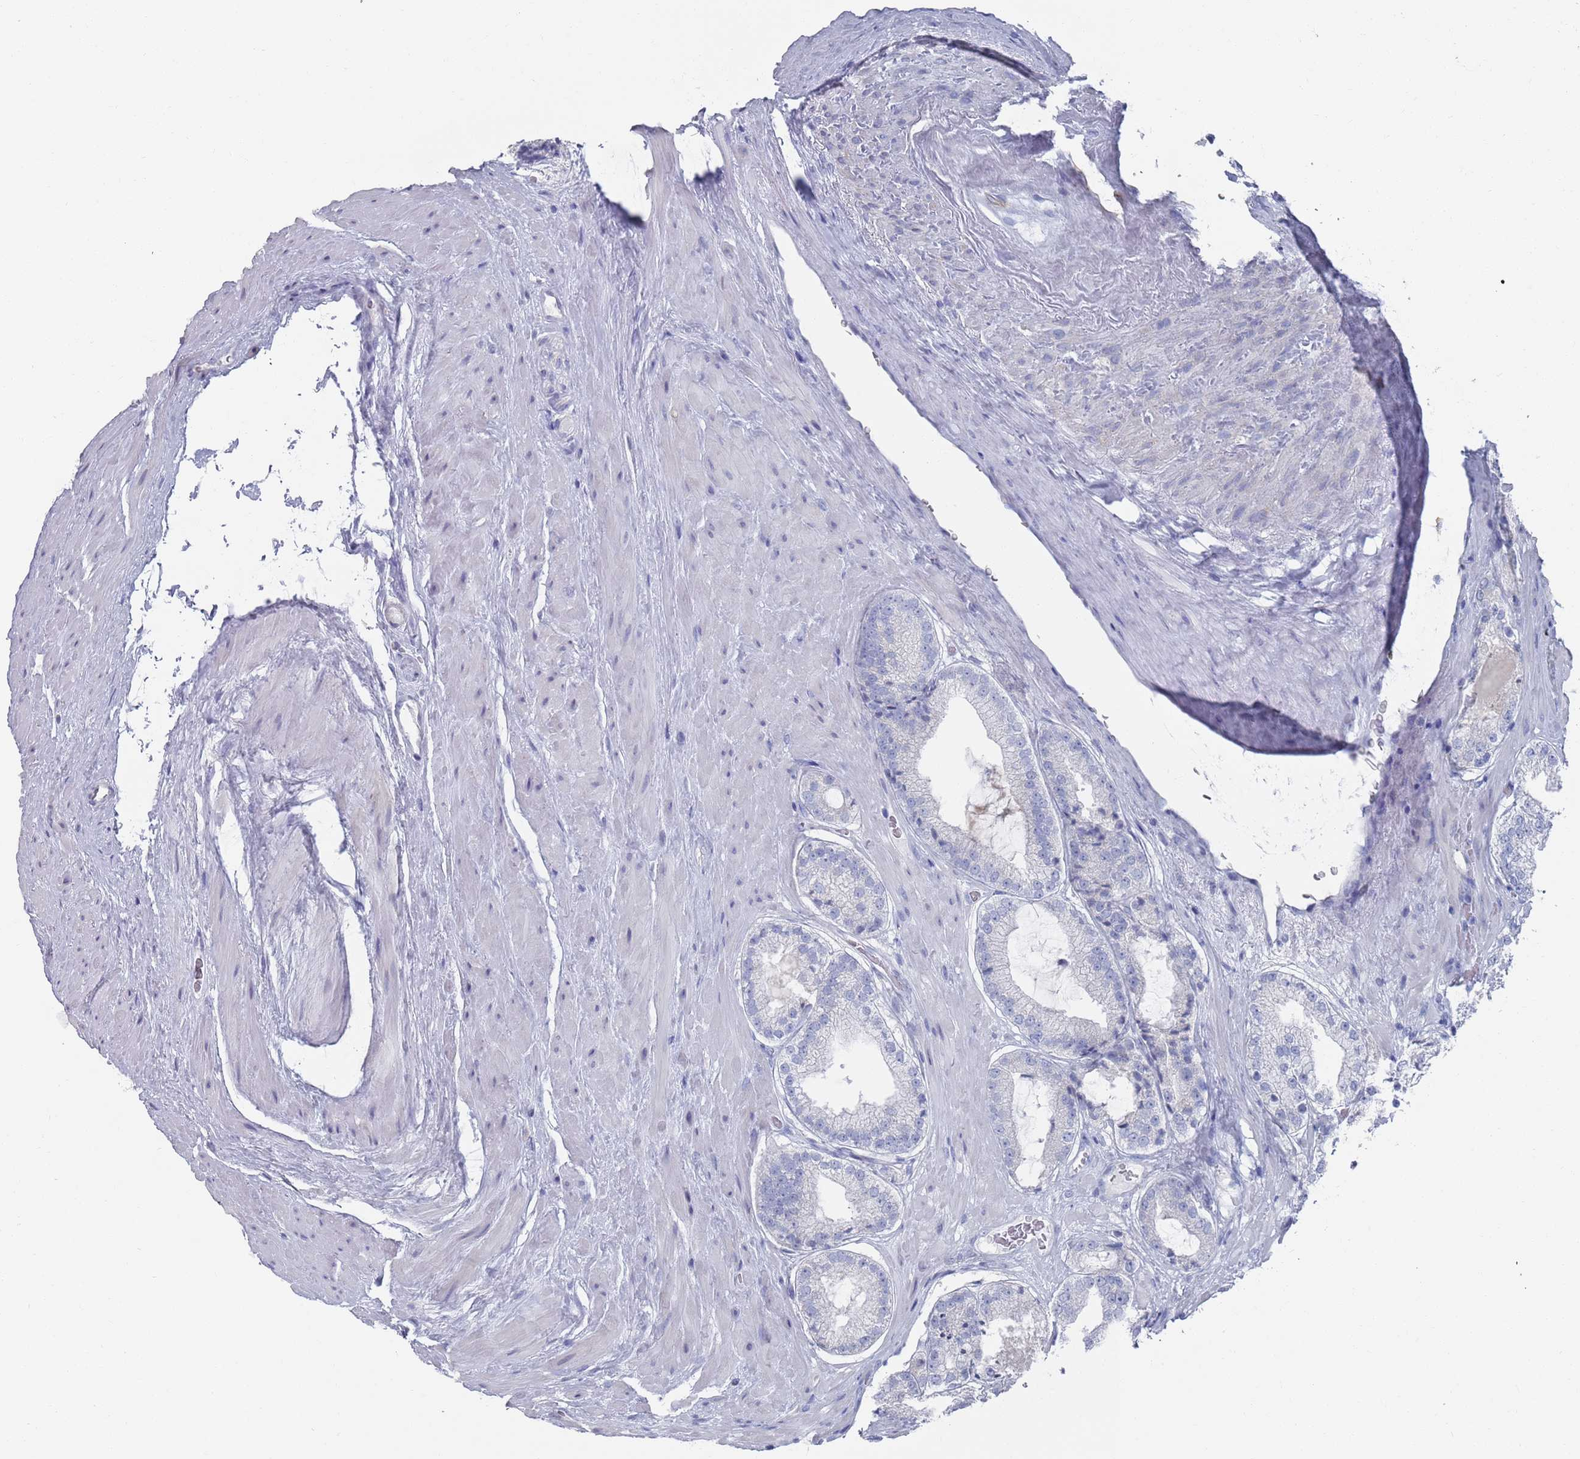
{"staining": {"intensity": "negative", "quantity": "none", "location": "none"}, "tissue": "prostate cancer", "cell_type": "Tumor cells", "image_type": "cancer", "snomed": [{"axis": "morphology", "description": "Adenocarcinoma, High grade"}, {"axis": "topography", "description": "Prostate"}], "caption": "A micrograph of human prostate high-grade adenocarcinoma is negative for staining in tumor cells.", "gene": "MAT1A", "patient": {"sex": "male", "age": 71}}